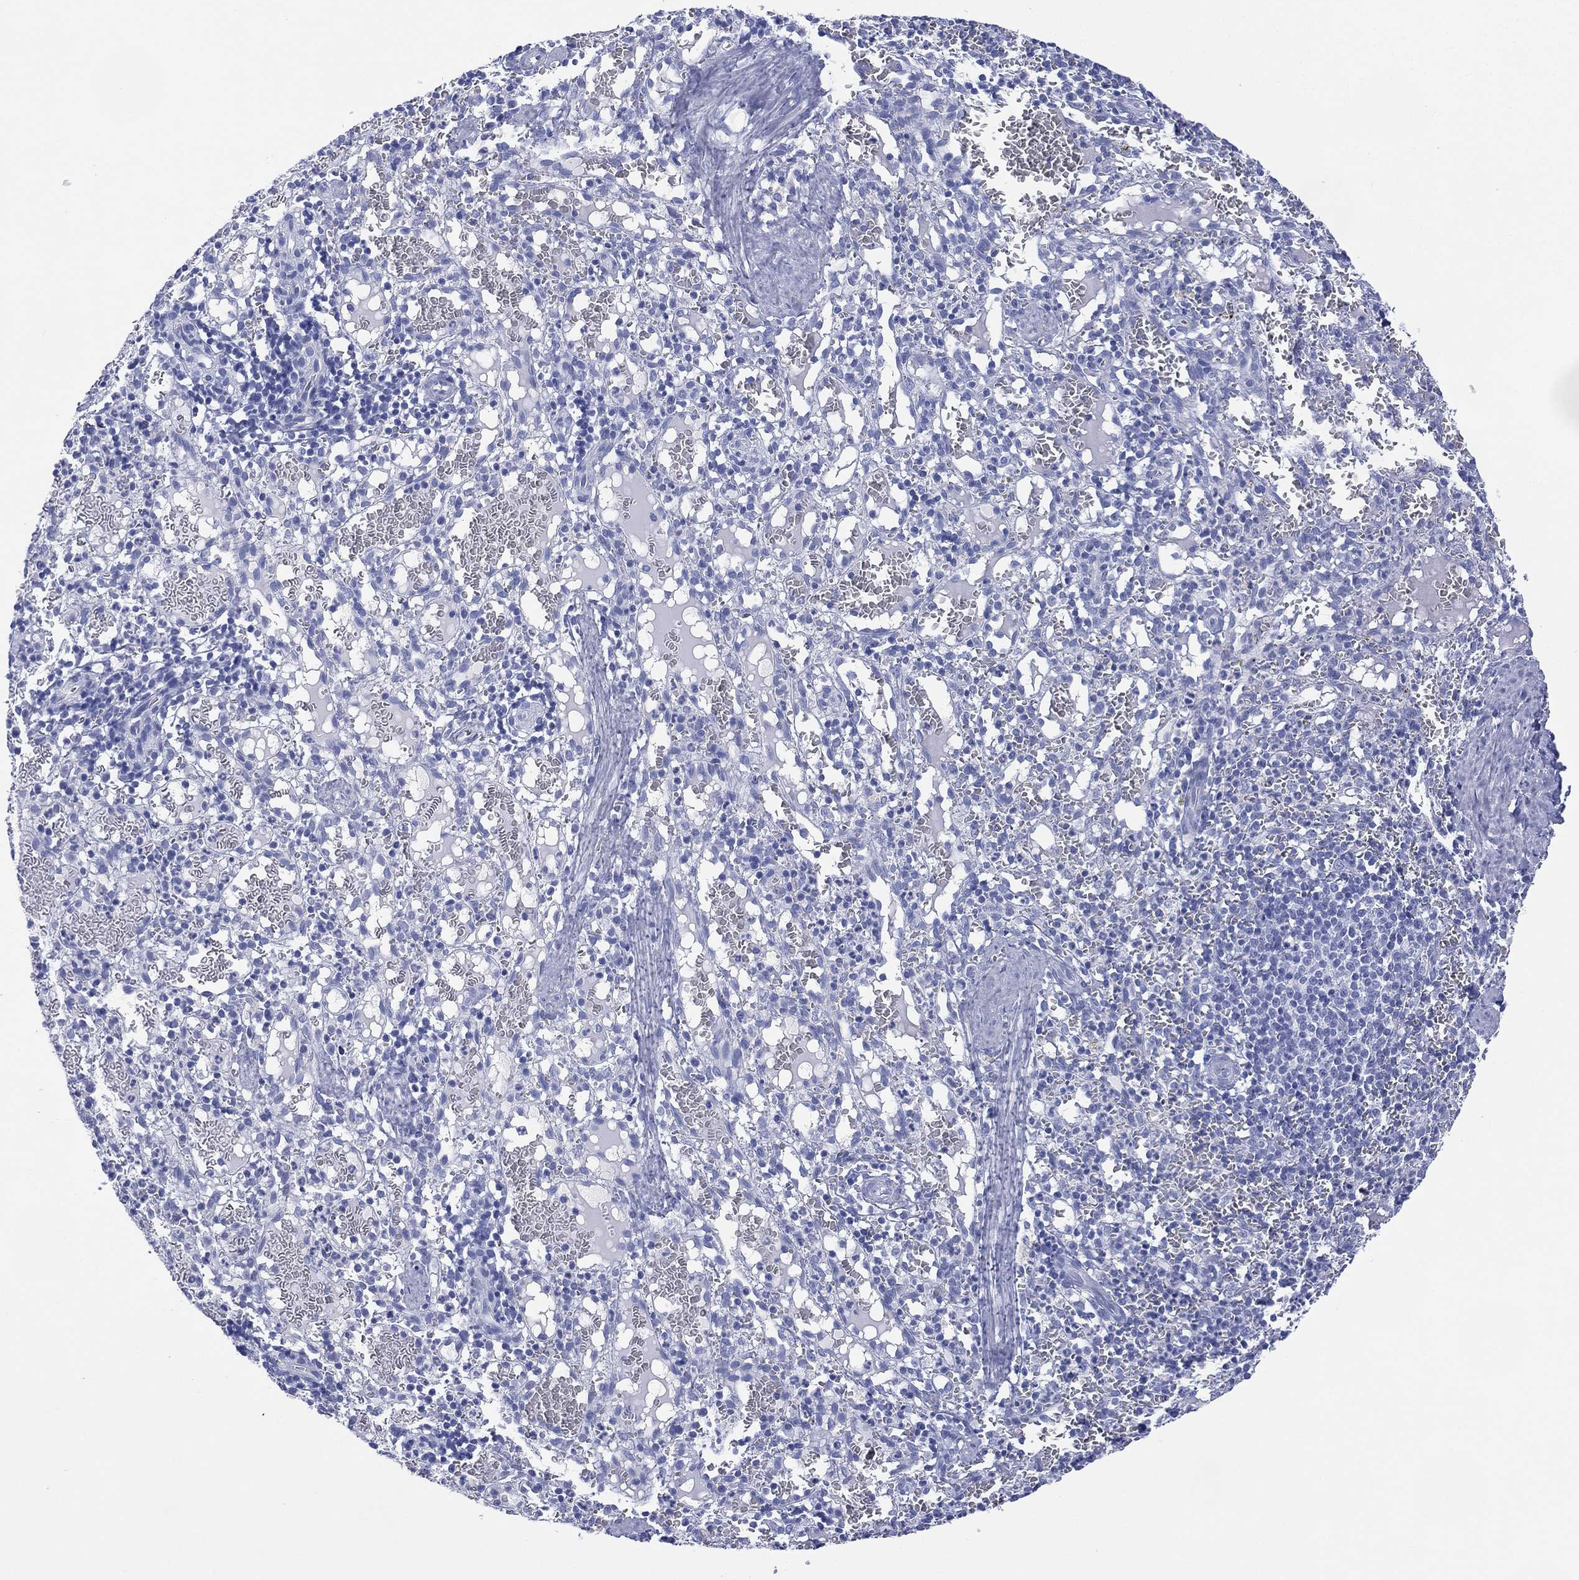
{"staining": {"intensity": "negative", "quantity": "none", "location": "none"}, "tissue": "spleen", "cell_type": "Cells in red pulp", "image_type": "normal", "snomed": [{"axis": "morphology", "description": "Normal tissue, NOS"}, {"axis": "topography", "description": "Spleen"}], "caption": "A high-resolution micrograph shows immunohistochemistry (IHC) staining of benign spleen, which exhibits no significant staining in cells in red pulp.", "gene": "DSG1", "patient": {"sex": "male", "age": 11}}